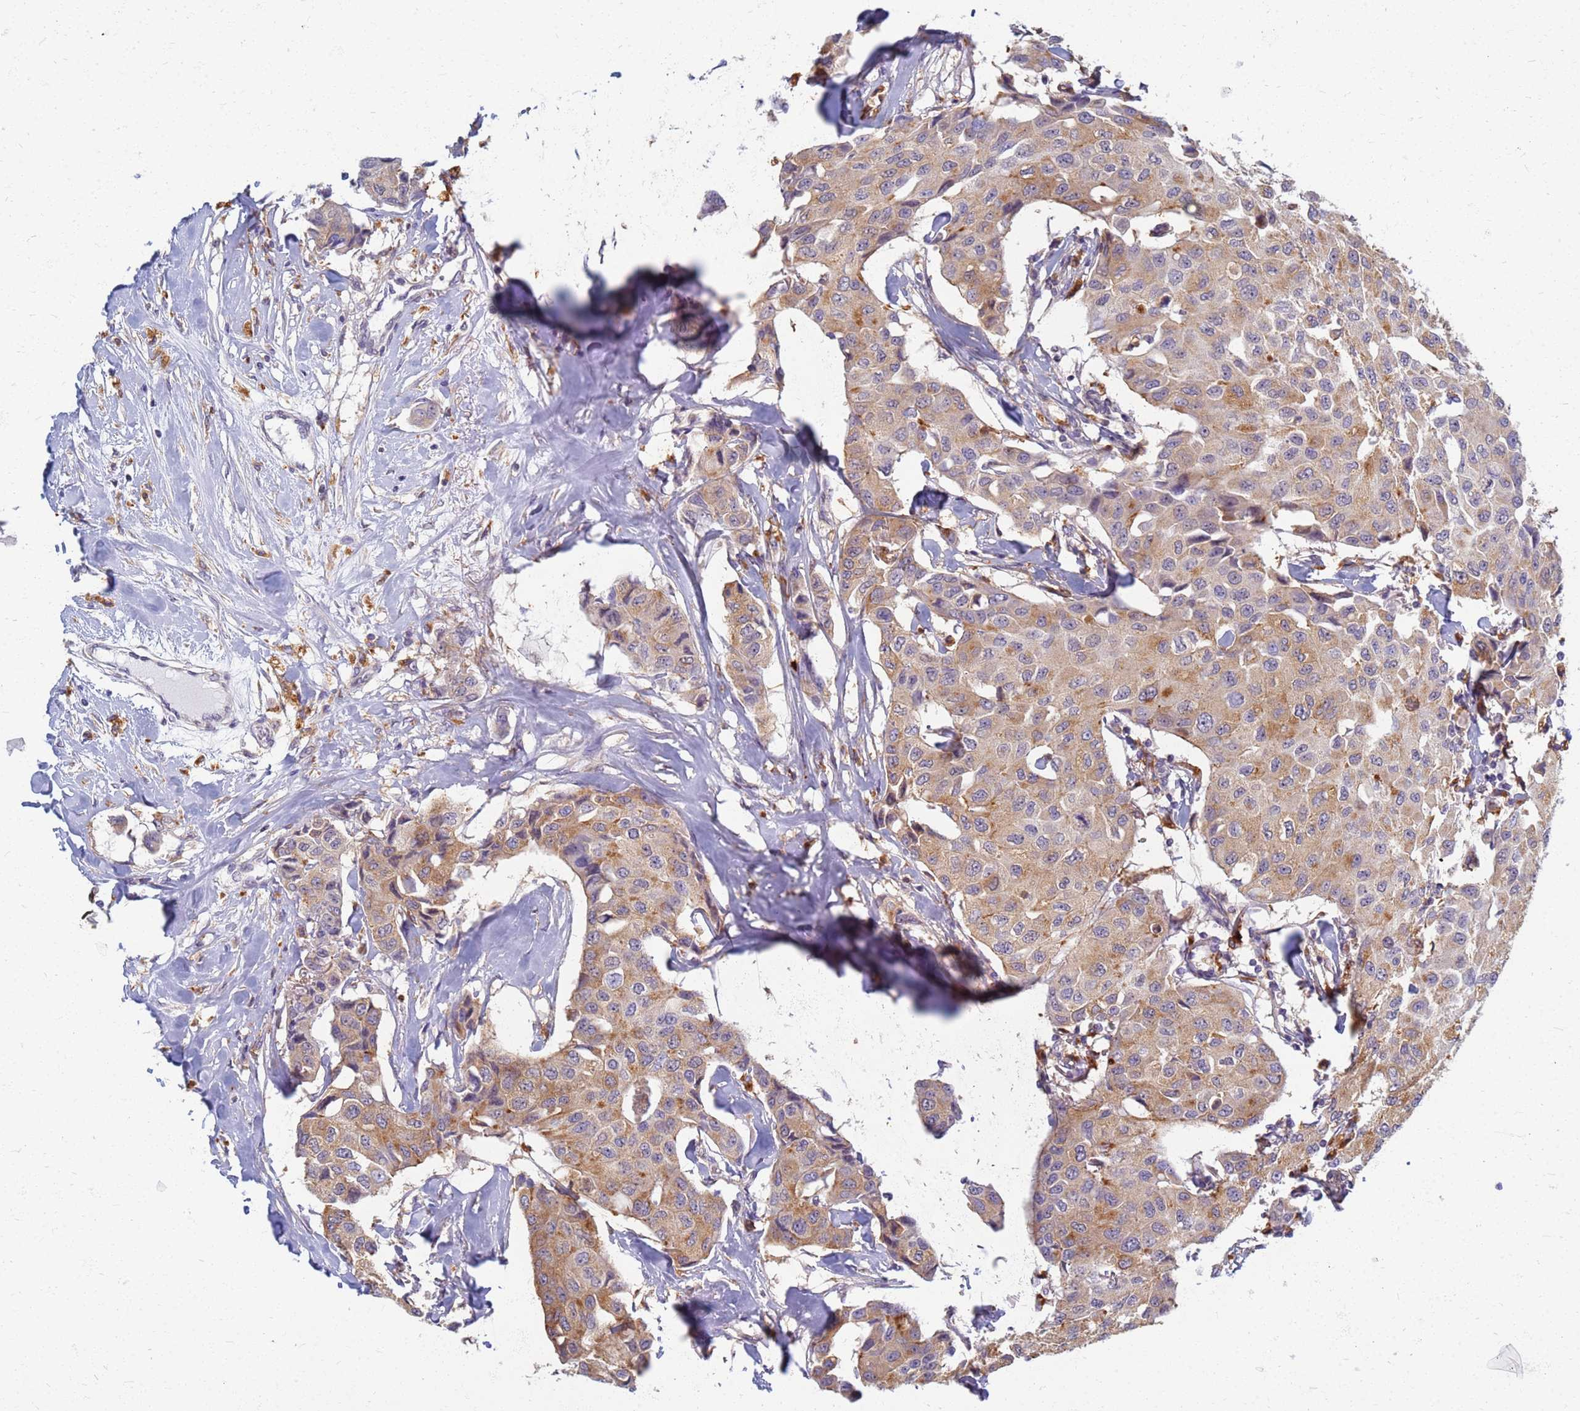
{"staining": {"intensity": "moderate", "quantity": ">75%", "location": "cytoplasmic/membranous"}, "tissue": "breast cancer", "cell_type": "Tumor cells", "image_type": "cancer", "snomed": [{"axis": "morphology", "description": "Duct carcinoma"}, {"axis": "topography", "description": "Breast"}], "caption": "There is medium levels of moderate cytoplasmic/membranous expression in tumor cells of breast cancer, as demonstrated by immunohistochemical staining (brown color).", "gene": "ATP6V1E1", "patient": {"sex": "female", "age": 80}}